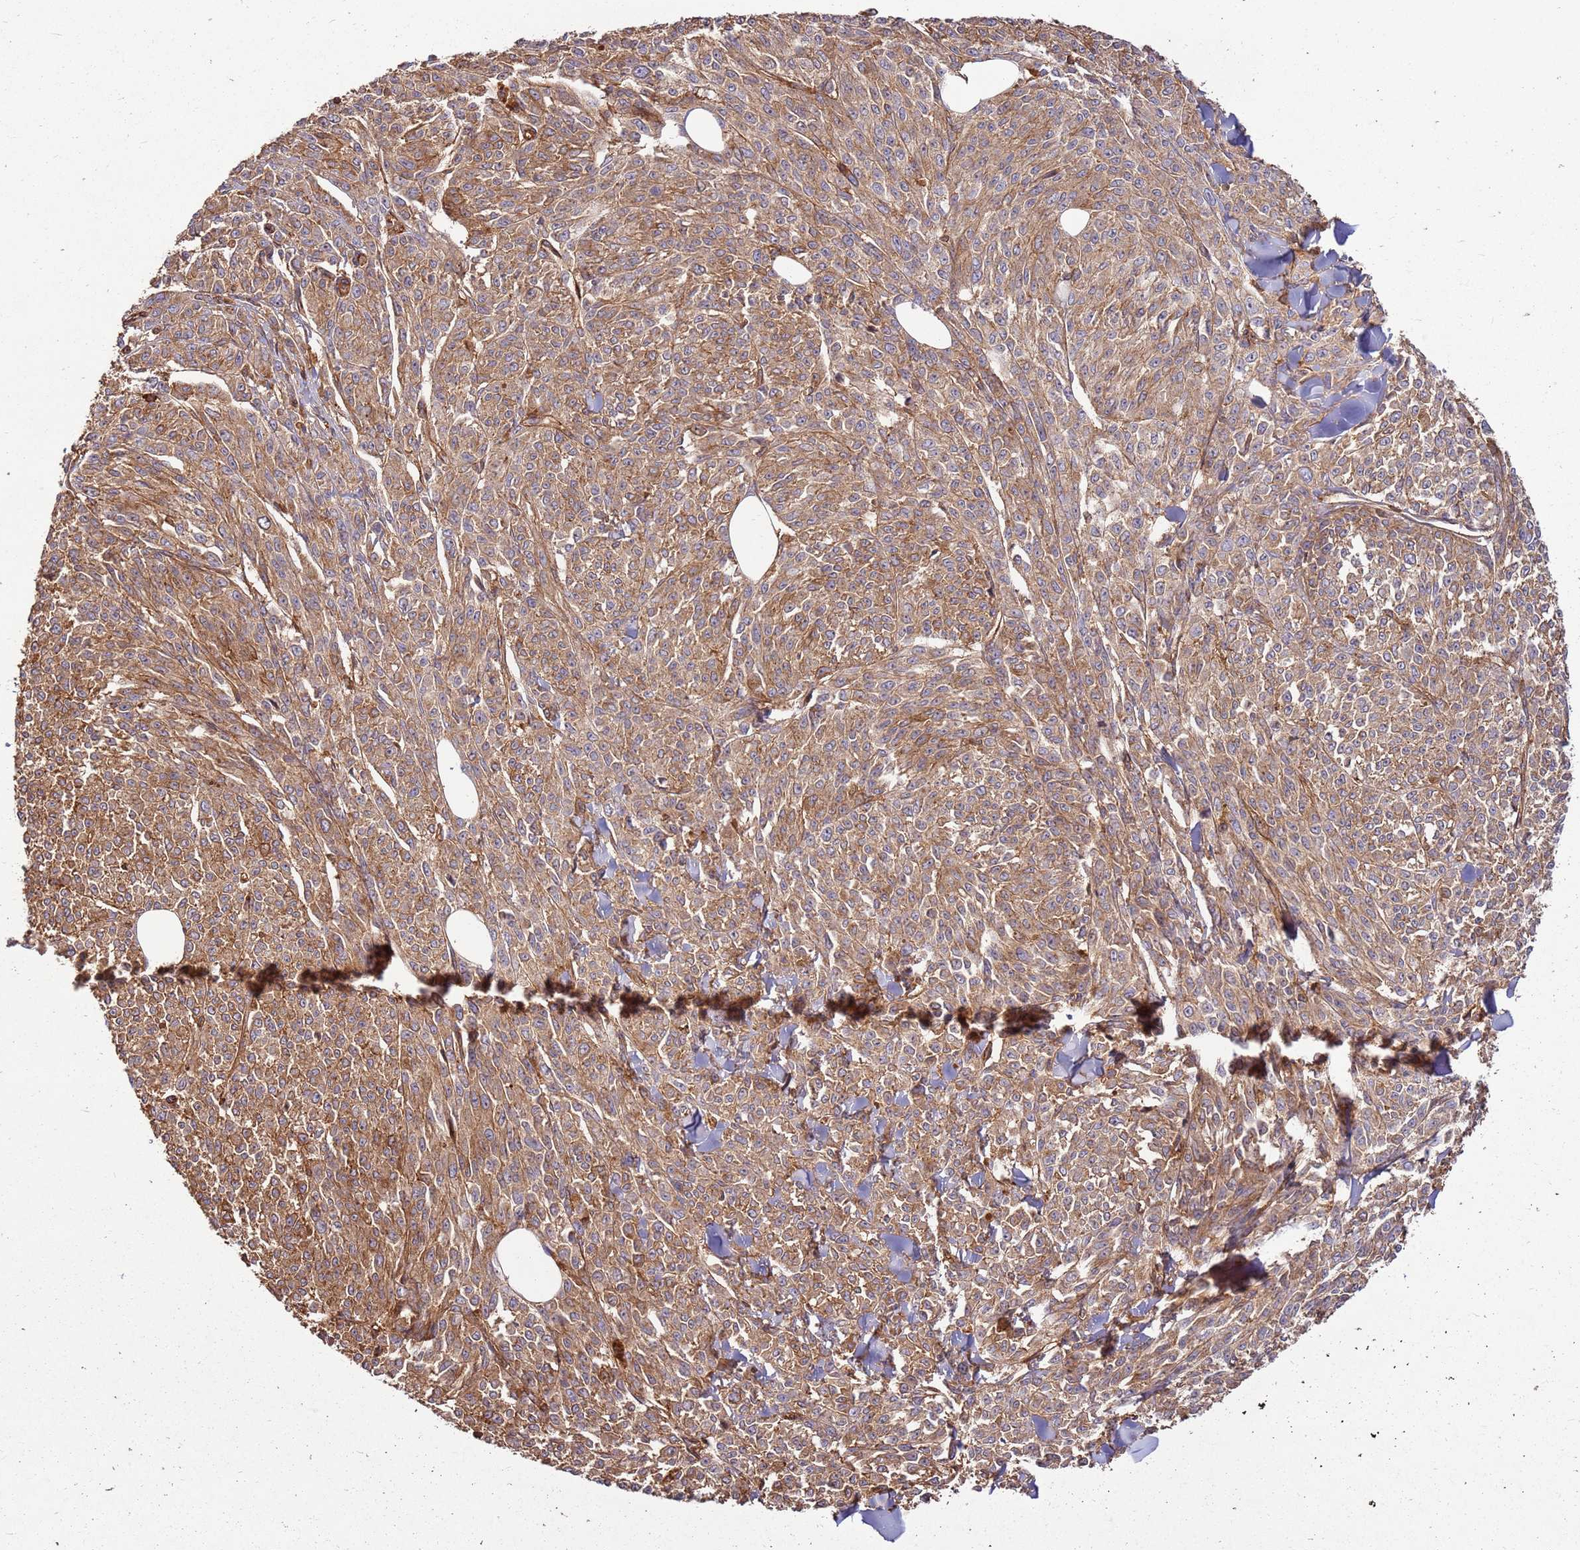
{"staining": {"intensity": "moderate", "quantity": ">75%", "location": "cytoplasmic/membranous"}, "tissue": "melanoma", "cell_type": "Tumor cells", "image_type": "cancer", "snomed": [{"axis": "morphology", "description": "Malignant melanoma, NOS"}, {"axis": "topography", "description": "Skin"}], "caption": "IHC (DAB (3,3'-diaminobenzidine)) staining of melanoma displays moderate cytoplasmic/membranous protein staining in about >75% of tumor cells. Immunohistochemistry stains the protein of interest in brown and the nuclei are stained blue.", "gene": "ACVR2A", "patient": {"sex": "female", "age": 52}}